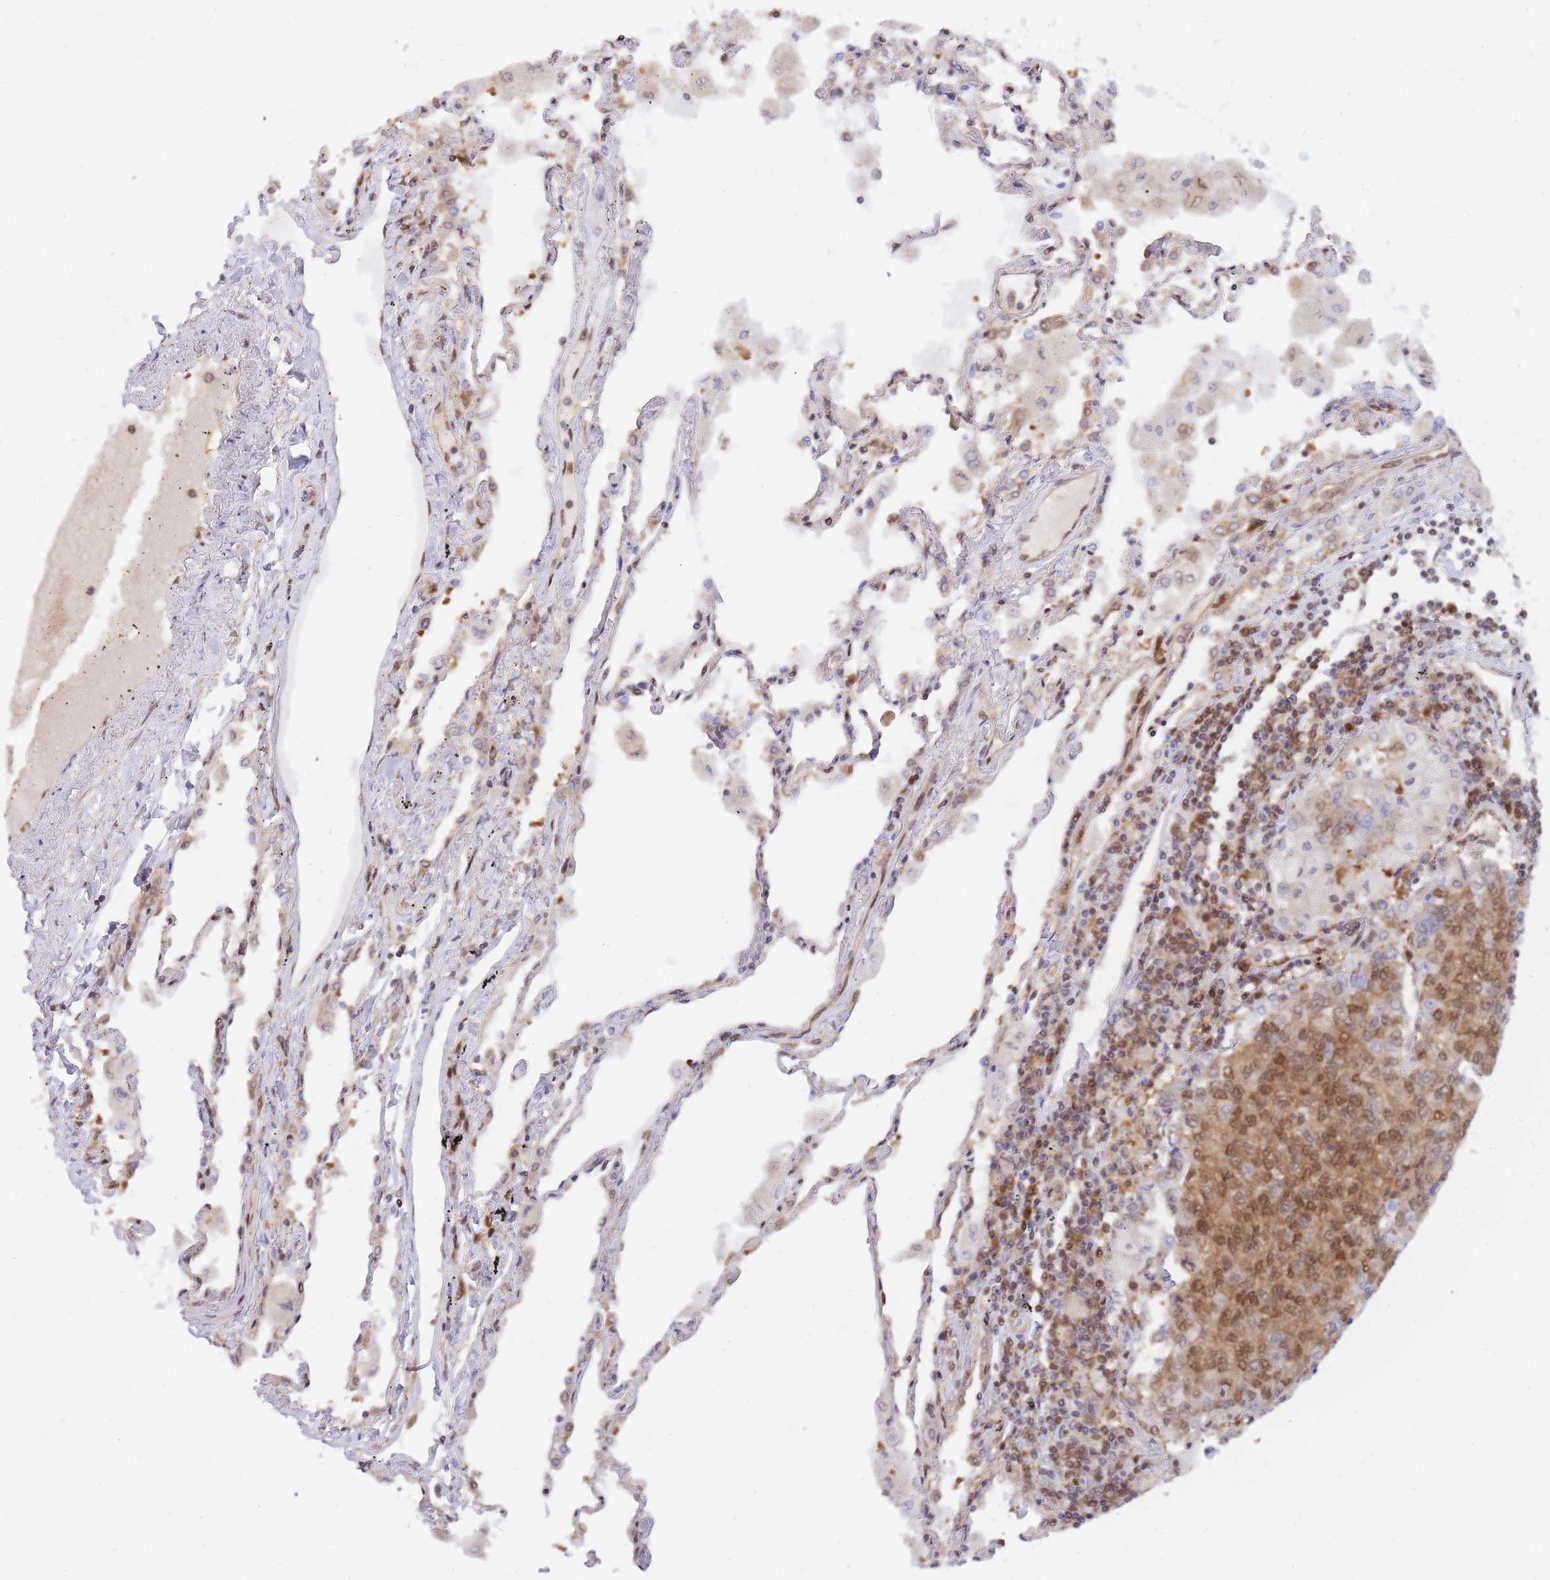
{"staining": {"intensity": "moderate", "quantity": ">75%", "location": "cytoplasmic/membranous,nuclear"}, "tissue": "lung cancer", "cell_type": "Tumor cells", "image_type": "cancer", "snomed": [{"axis": "morphology", "description": "Squamous cell carcinoma, NOS"}, {"axis": "topography", "description": "Lung"}], "caption": "Tumor cells display medium levels of moderate cytoplasmic/membranous and nuclear staining in approximately >75% of cells in lung squamous cell carcinoma. Using DAB (brown) and hematoxylin (blue) stains, captured at high magnification using brightfield microscopy.", "gene": "NSFL1C", "patient": {"sex": "female", "age": 70}}